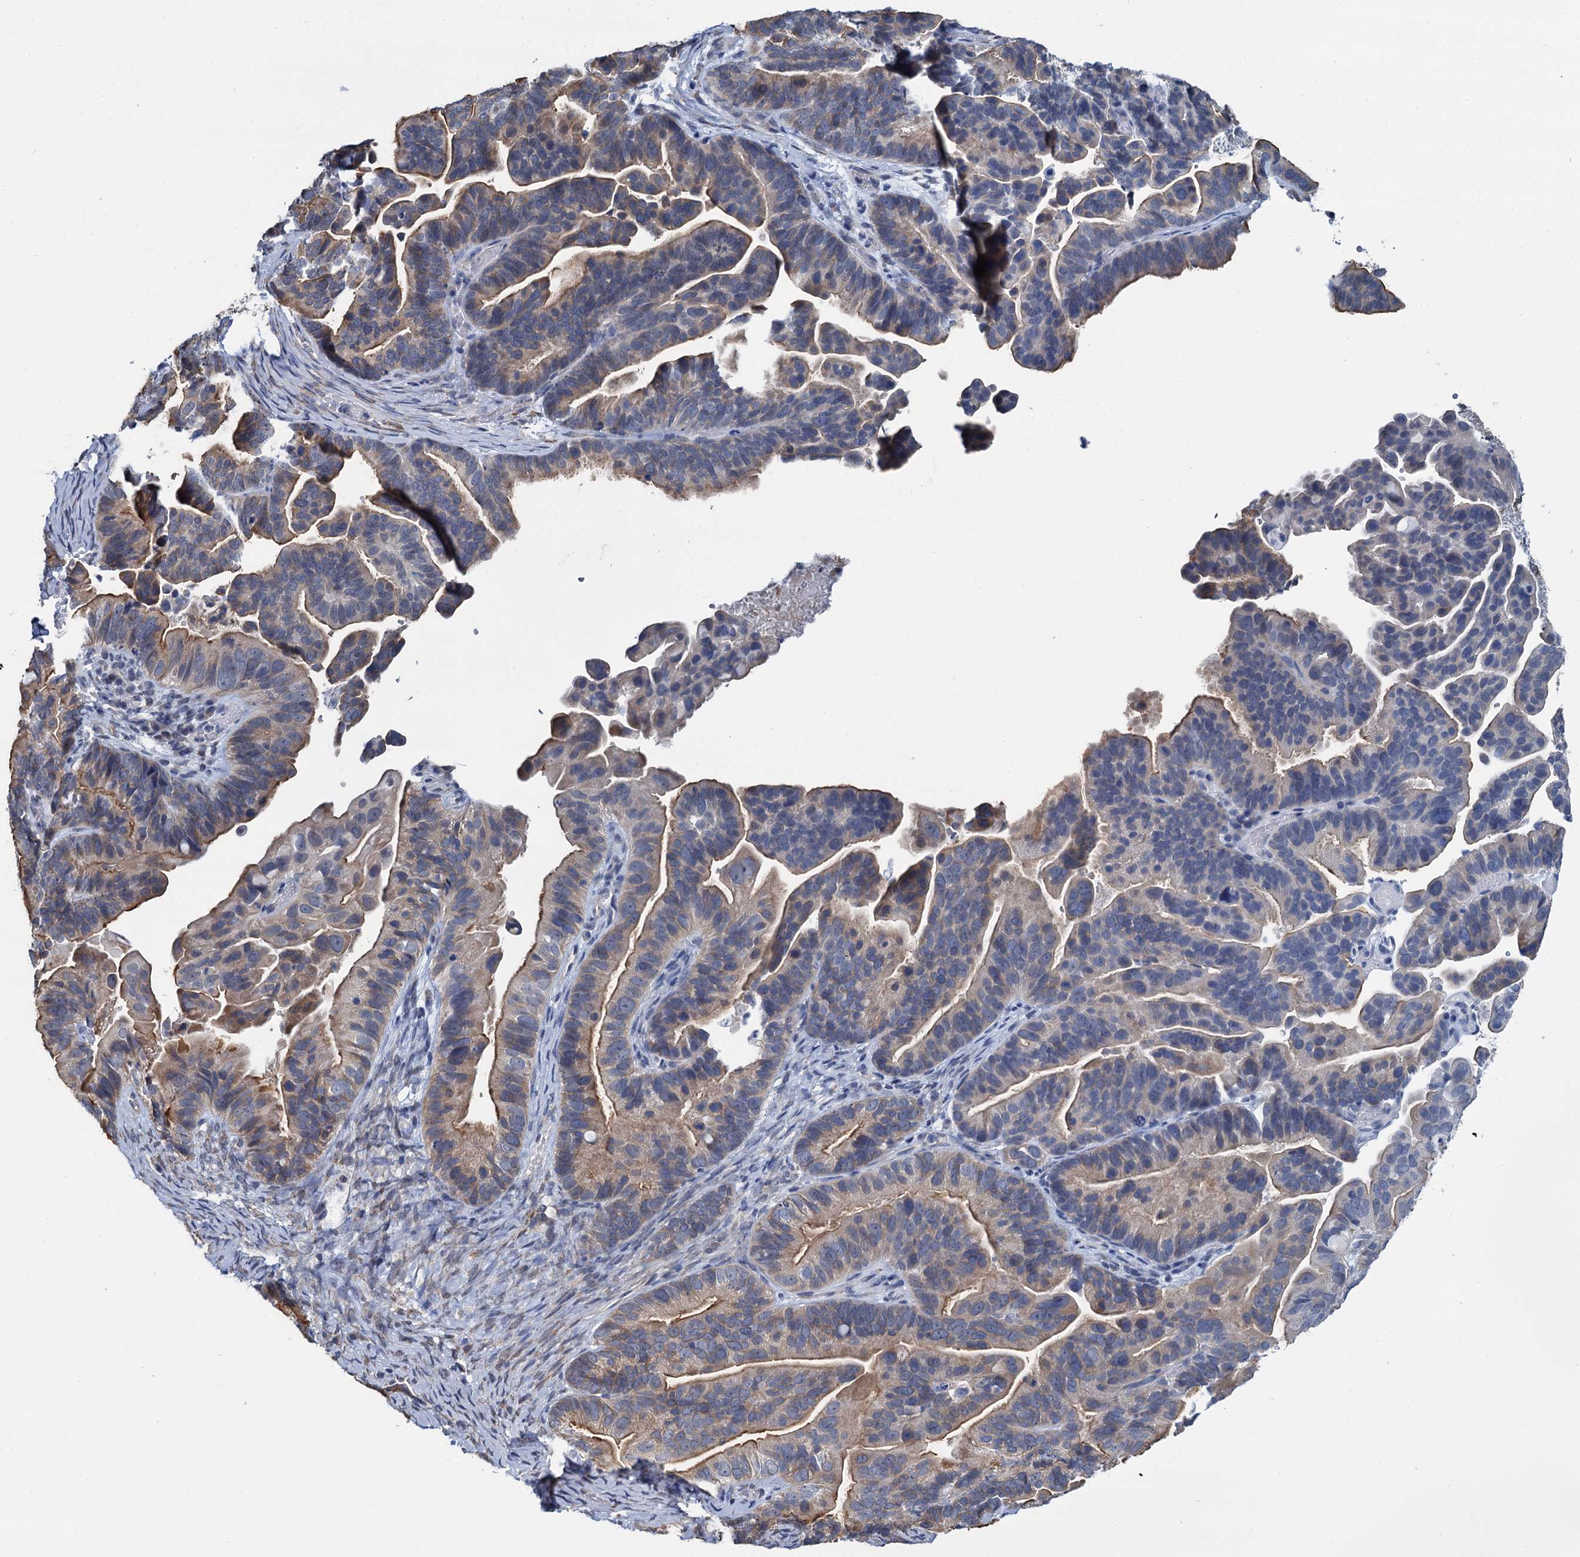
{"staining": {"intensity": "weak", "quantity": "25%-75%", "location": "cytoplasmic/membranous"}, "tissue": "ovarian cancer", "cell_type": "Tumor cells", "image_type": "cancer", "snomed": [{"axis": "morphology", "description": "Cystadenocarcinoma, serous, NOS"}, {"axis": "topography", "description": "Ovary"}], "caption": "Protein positivity by IHC displays weak cytoplasmic/membranous staining in about 25%-75% of tumor cells in ovarian serous cystadenocarcinoma. (DAB IHC, brown staining for protein, blue staining for nuclei).", "gene": "MIOX", "patient": {"sex": "female", "age": 56}}